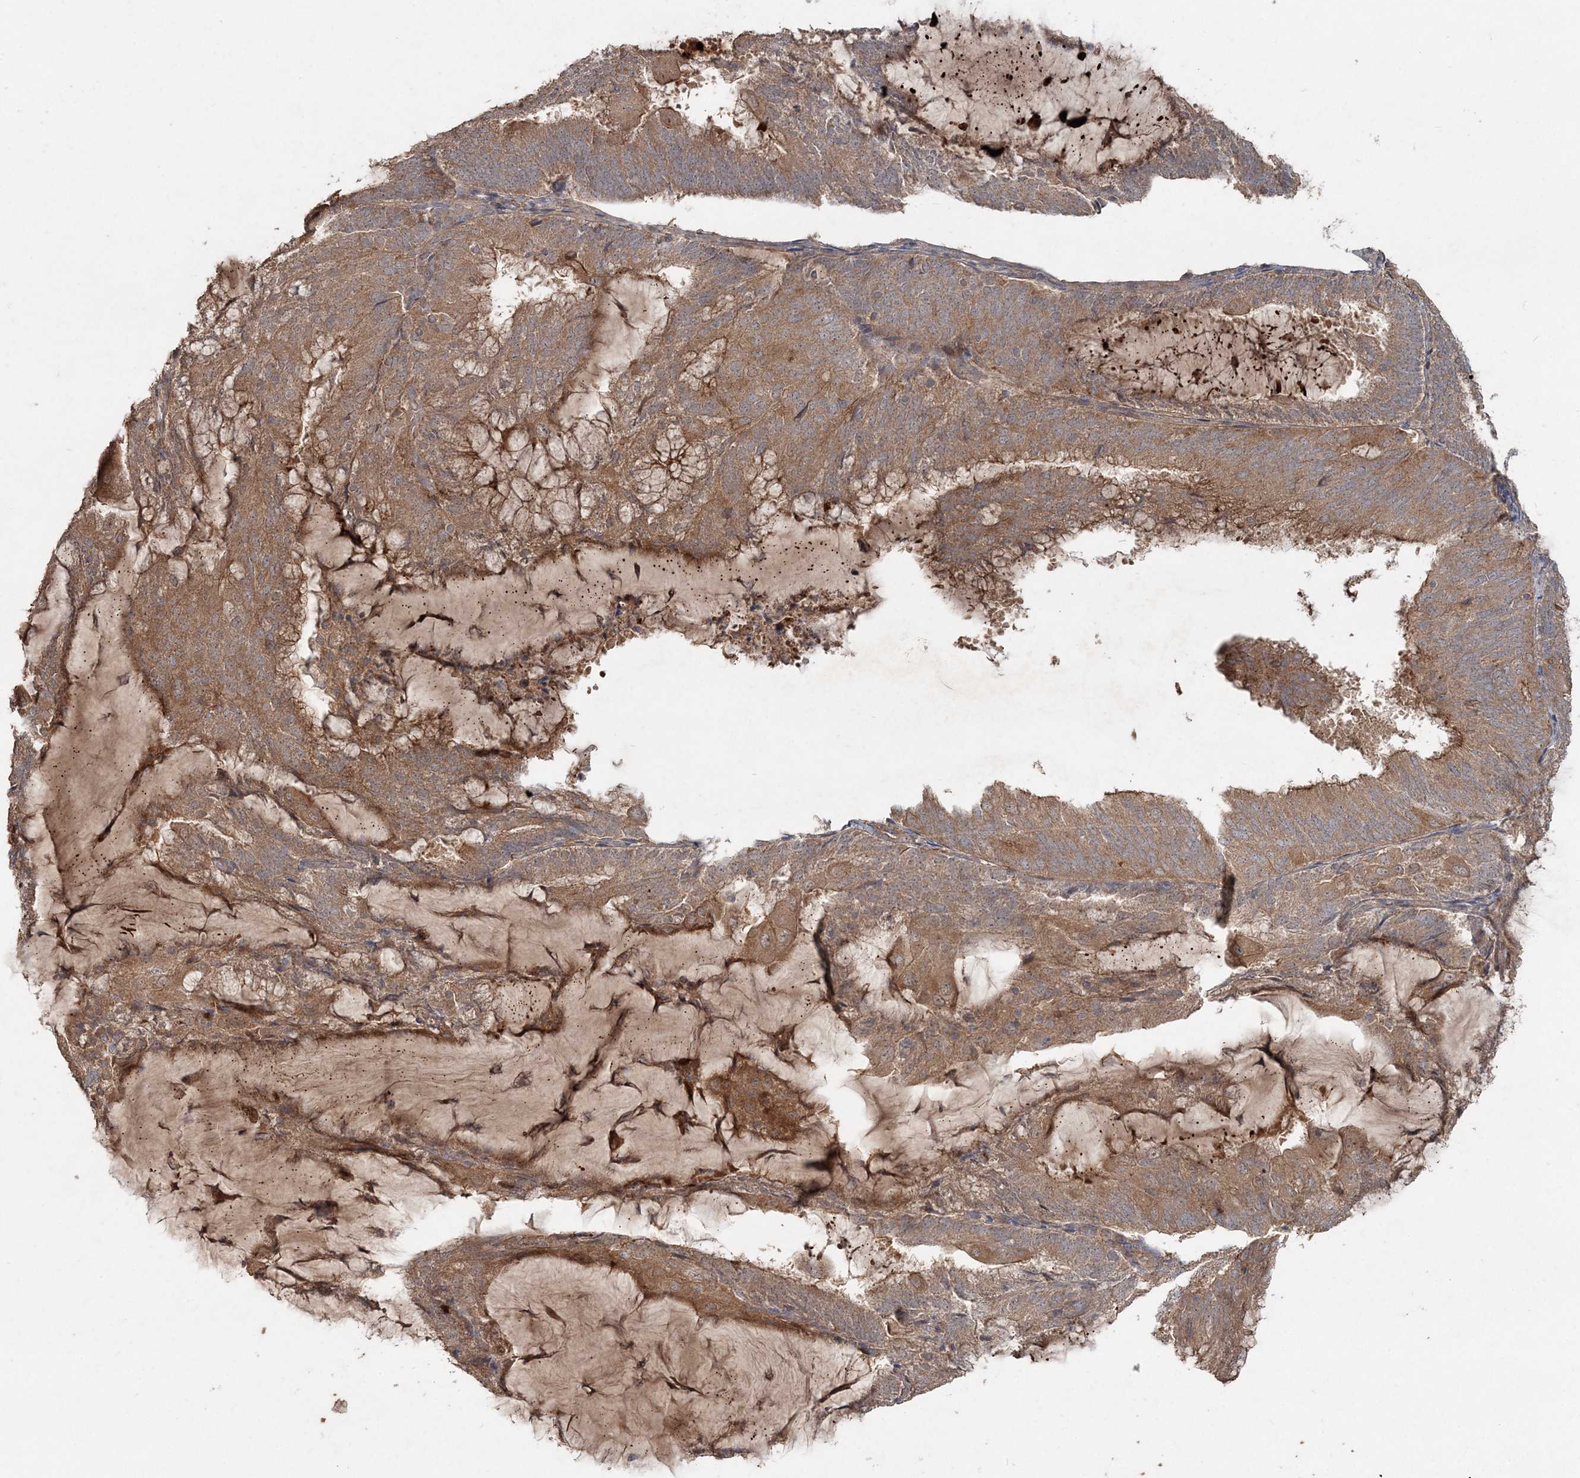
{"staining": {"intensity": "moderate", "quantity": ">75%", "location": "cytoplasmic/membranous"}, "tissue": "endometrial cancer", "cell_type": "Tumor cells", "image_type": "cancer", "snomed": [{"axis": "morphology", "description": "Adenocarcinoma, NOS"}, {"axis": "topography", "description": "Endometrium"}], "caption": "Immunohistochemistry (IHC) (DAB) staining of endometrial cancer (adenocarcinoma) shows moderate cytoplasmic/membranous protein positivity in about >75% of tumor cells.", "gene": "SPRY1", "patient": {"sex": "female", "age": 81}}